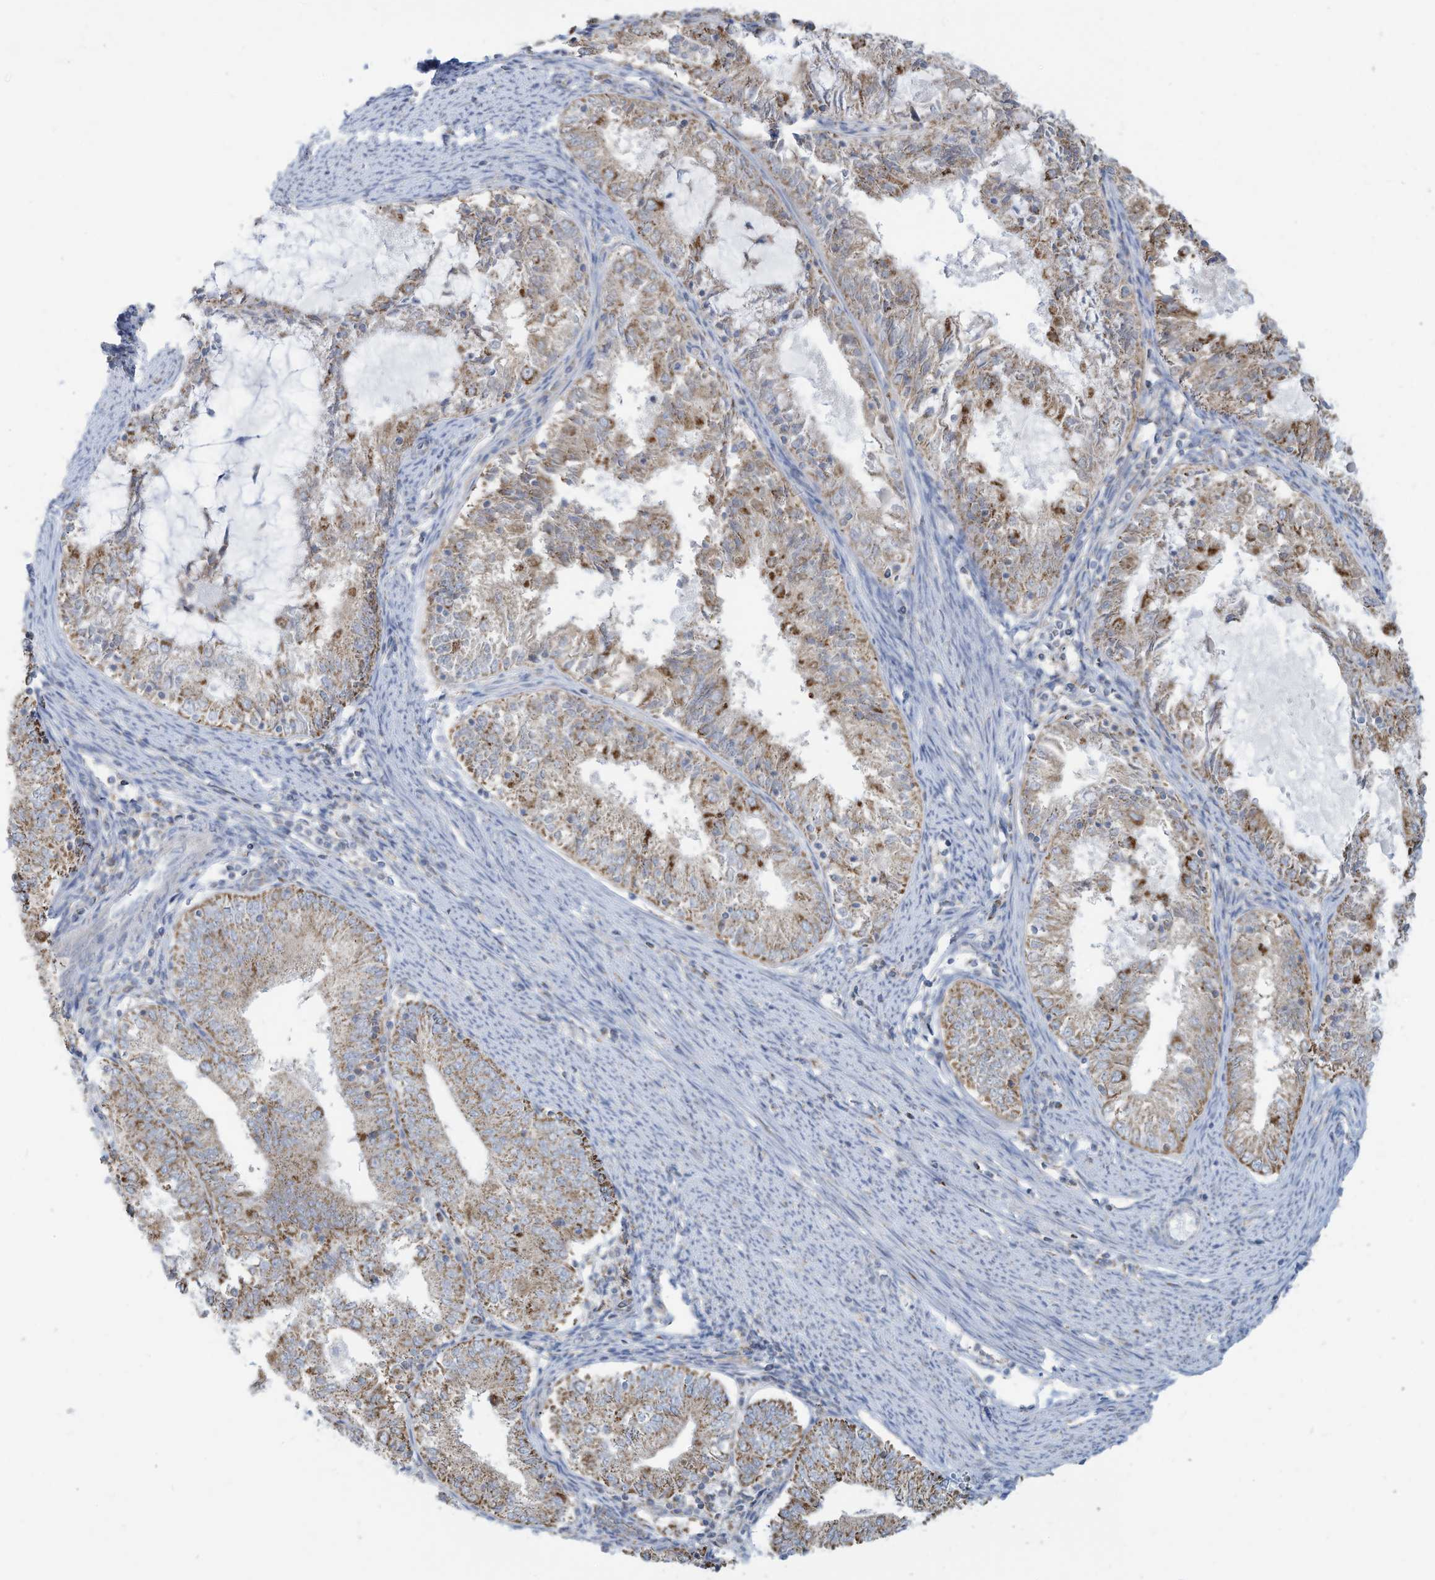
{"staining": {"intensity": "moderate", "quantity": "25%-75%", "location": "cytoplasmic/membranous"}, "tissue": "endometrial cancer", "cell_type": "Tumor cells", "image_type": "cancer", "snomed": [{"axis": "morphology", "description": "Adenocarcinoma, NOS"}, {"axis": "topography", "description": "Endometrium"}], "caption": "A medium amount of moderate cytoplasmic/membranous positivity is appreciated in about 25%-75% of tumor cells in endometrial adenocarcinoma tissue. (DAB = brown stain, brightfield microscopy at high magnification).", "gene": "NLN", "patient": {"sex": "female", "age": 57}}